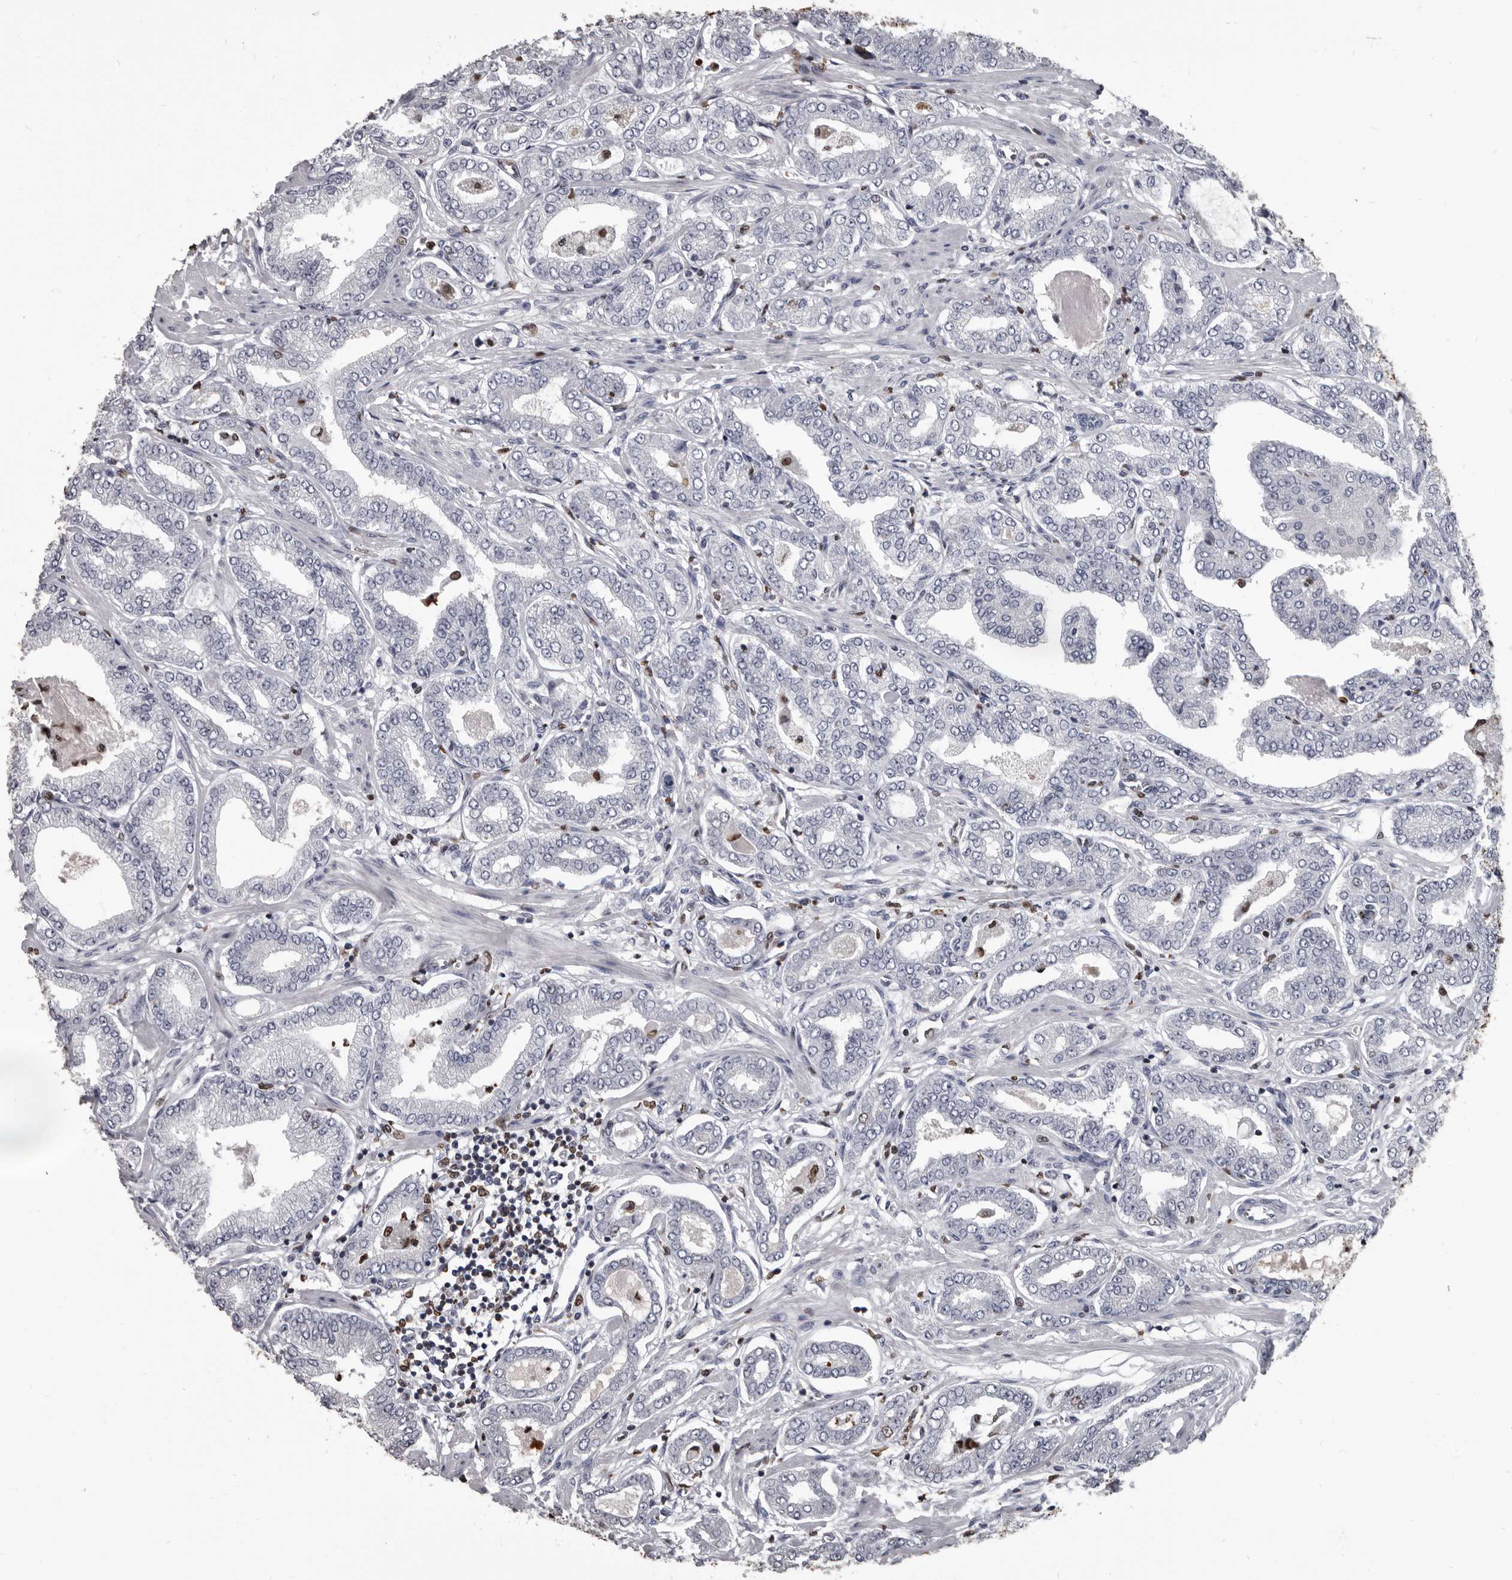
{"staining": {"intensity": "moderate", "quantity": "<25%", "location": "nuclear"}, "tissue": "prostate cancer", "cell_type": "Tumor cells", "image_type": "cancer", "snomed": [{"axis": "morphology", "description": "Adenocarcinoma, Low grade"}, {"axis": "topography", "description": "Prostate"}], "caption": "A photomicrograph of human prostate cancer stained for a protein demonstrates moderate nuclear brown staining in tumor cells. (DAB (3,3'-diaminobenzidine) = brown stain, brightfield microscopy at high magnification).", "gene": "AHR", "patient": {"sex": "male", "age": 63}}